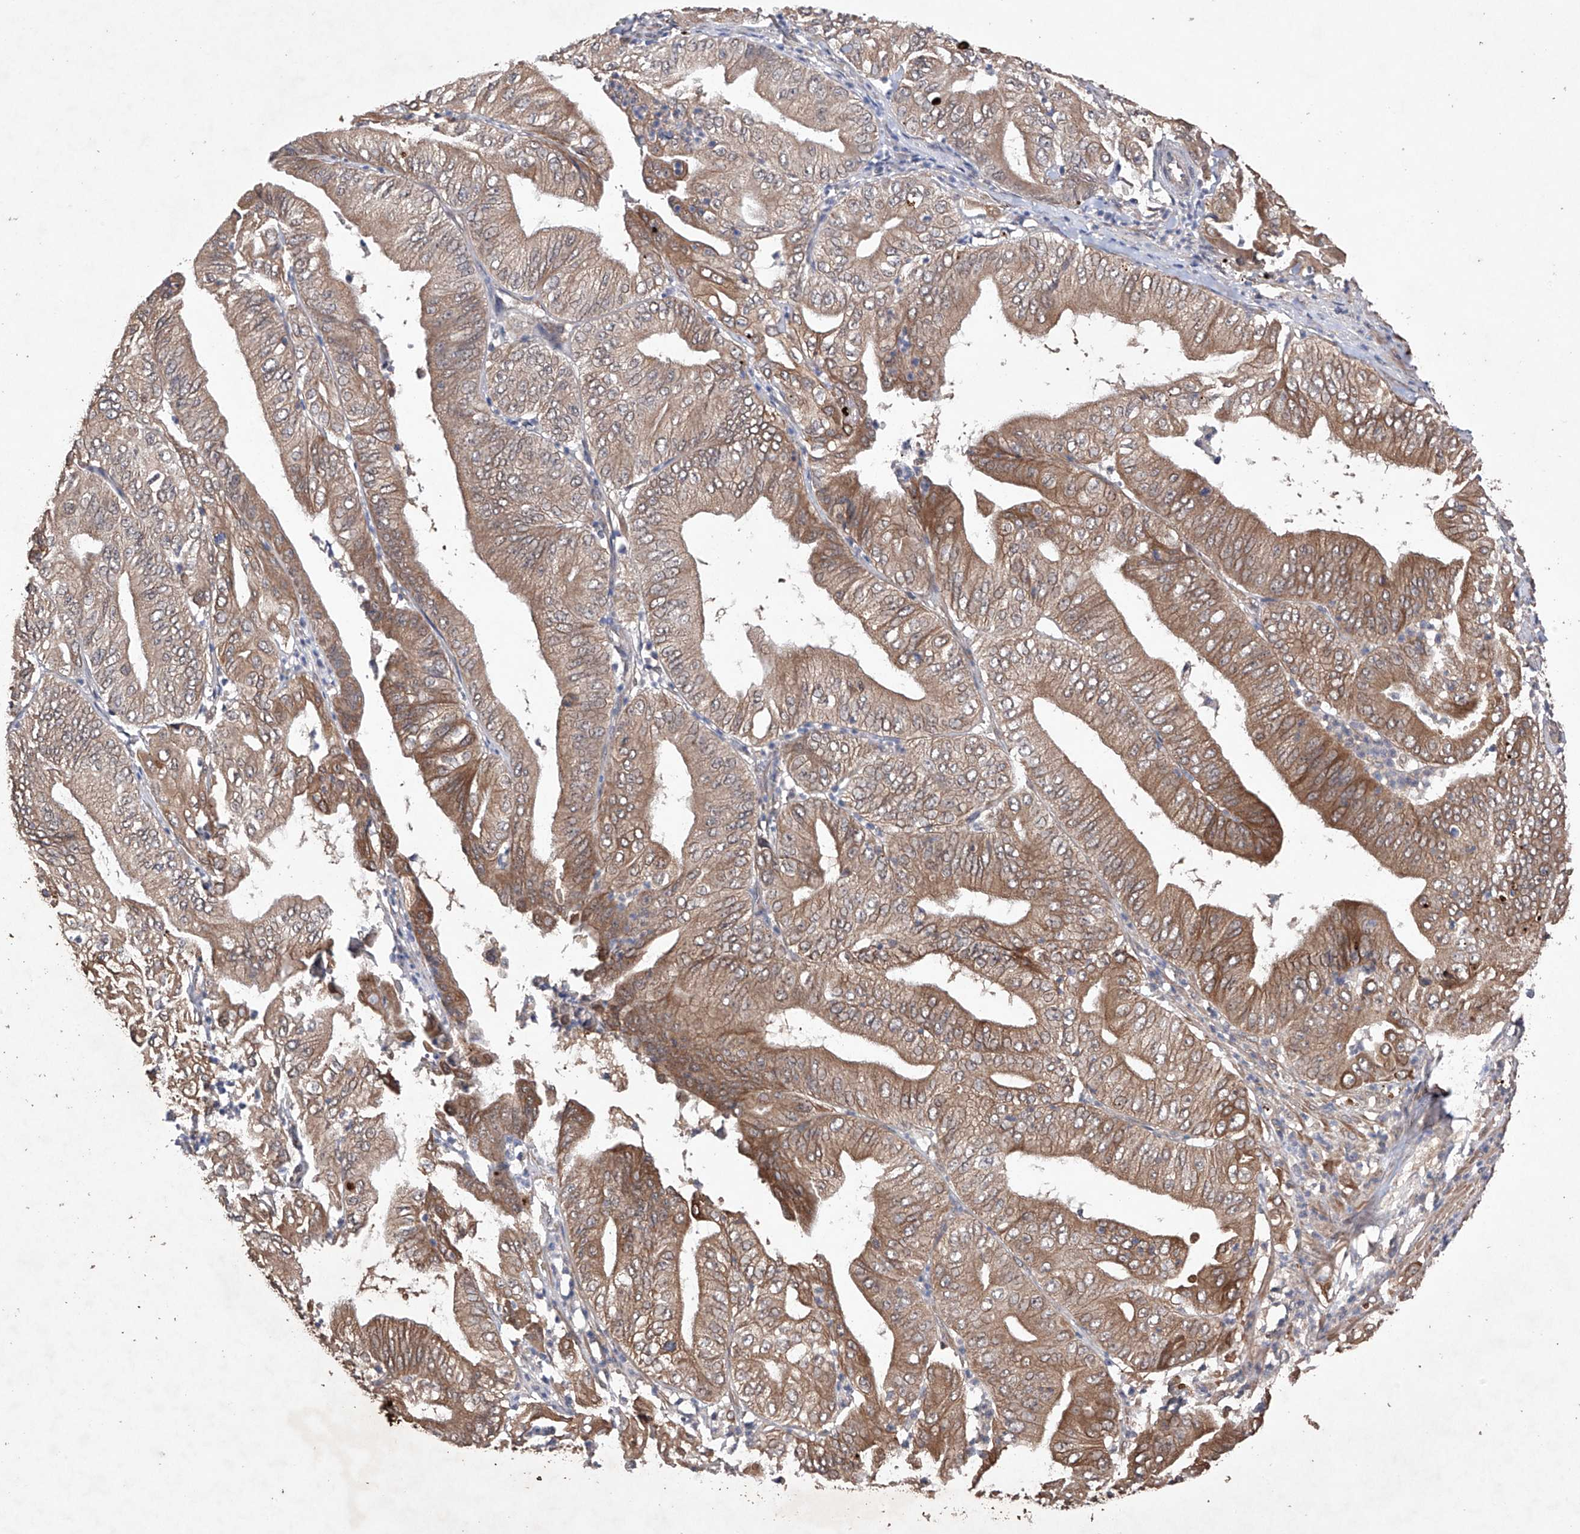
{"staining": {"intensity": "moderate", "quantity": ">75%", "location": "cytoplasmic/membranous"}, "tissue": "pancreatic cancer", "cell_type": "Tumor cells", "image_type": "cancer", "snomed": [{"axis": "morphology", "description": "Adenocarcinoma, NOS"}, {"axis": "topography", "description": "Pancreas"}], "caption": "This micrograph reveals immunohistochemistry (IHC) staining of human pancreatic cancer (adenocarcinoma), with medium moderate cytoplasmic/membranous expression in approximately >75% of tumor cells.", "gene": "LURAP1", "patient": {"sex": "female", "age": 77}}